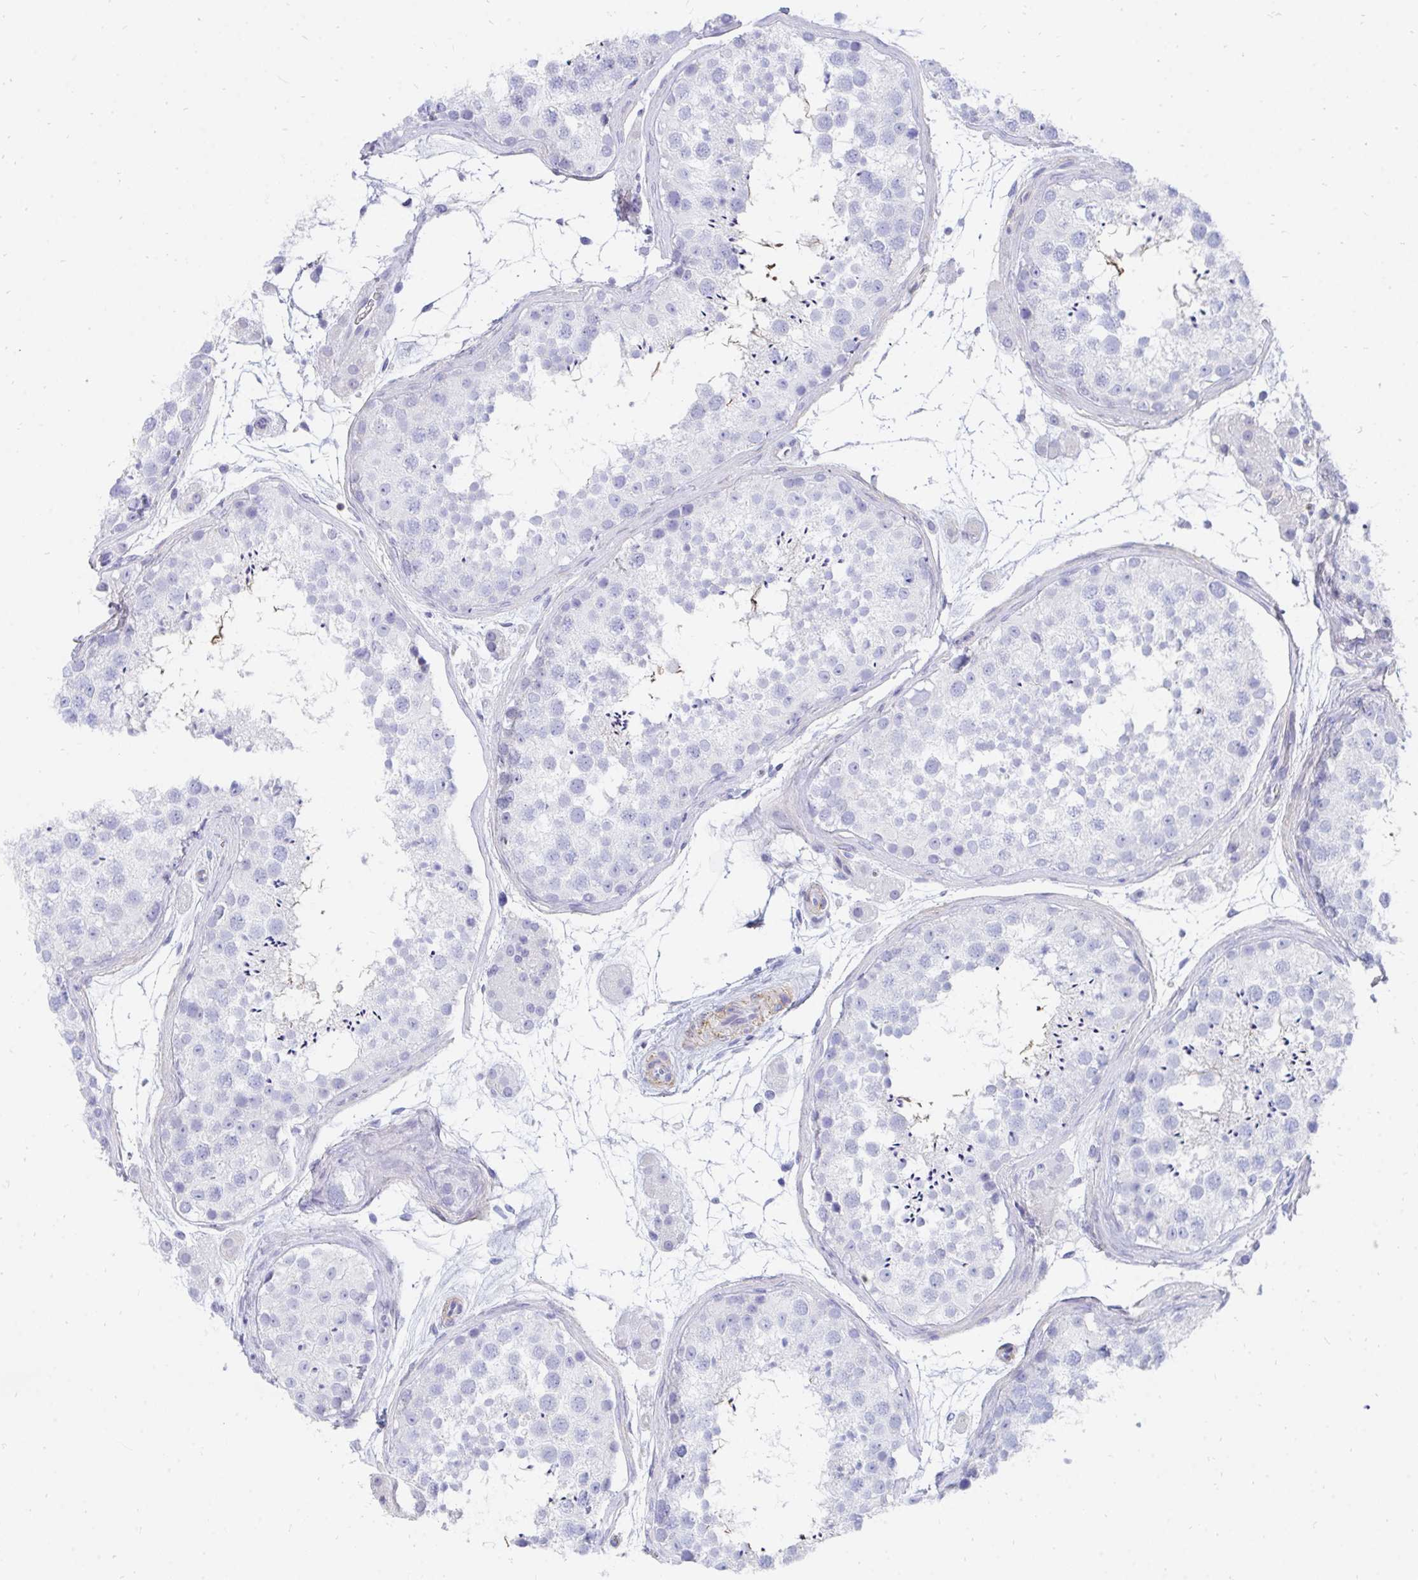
{"staining": {"intensity": "negative", "quantity": "none", "location": "none"}, "tissue": "testis", "cell_type": "Cells in seminiferous ducts", "image_type": "normal", "snomed": [{"axis": "morphology", "description": "Normal tissue, NOS"}, {"axis": "topography", "description": "Testis"}], "caption": "There is no significant expression in cells in seminiferous ducts of testis. Nuclei are stained in blue.", "gene": "CD7", "patient": {"sex": "male", "age": 41}}